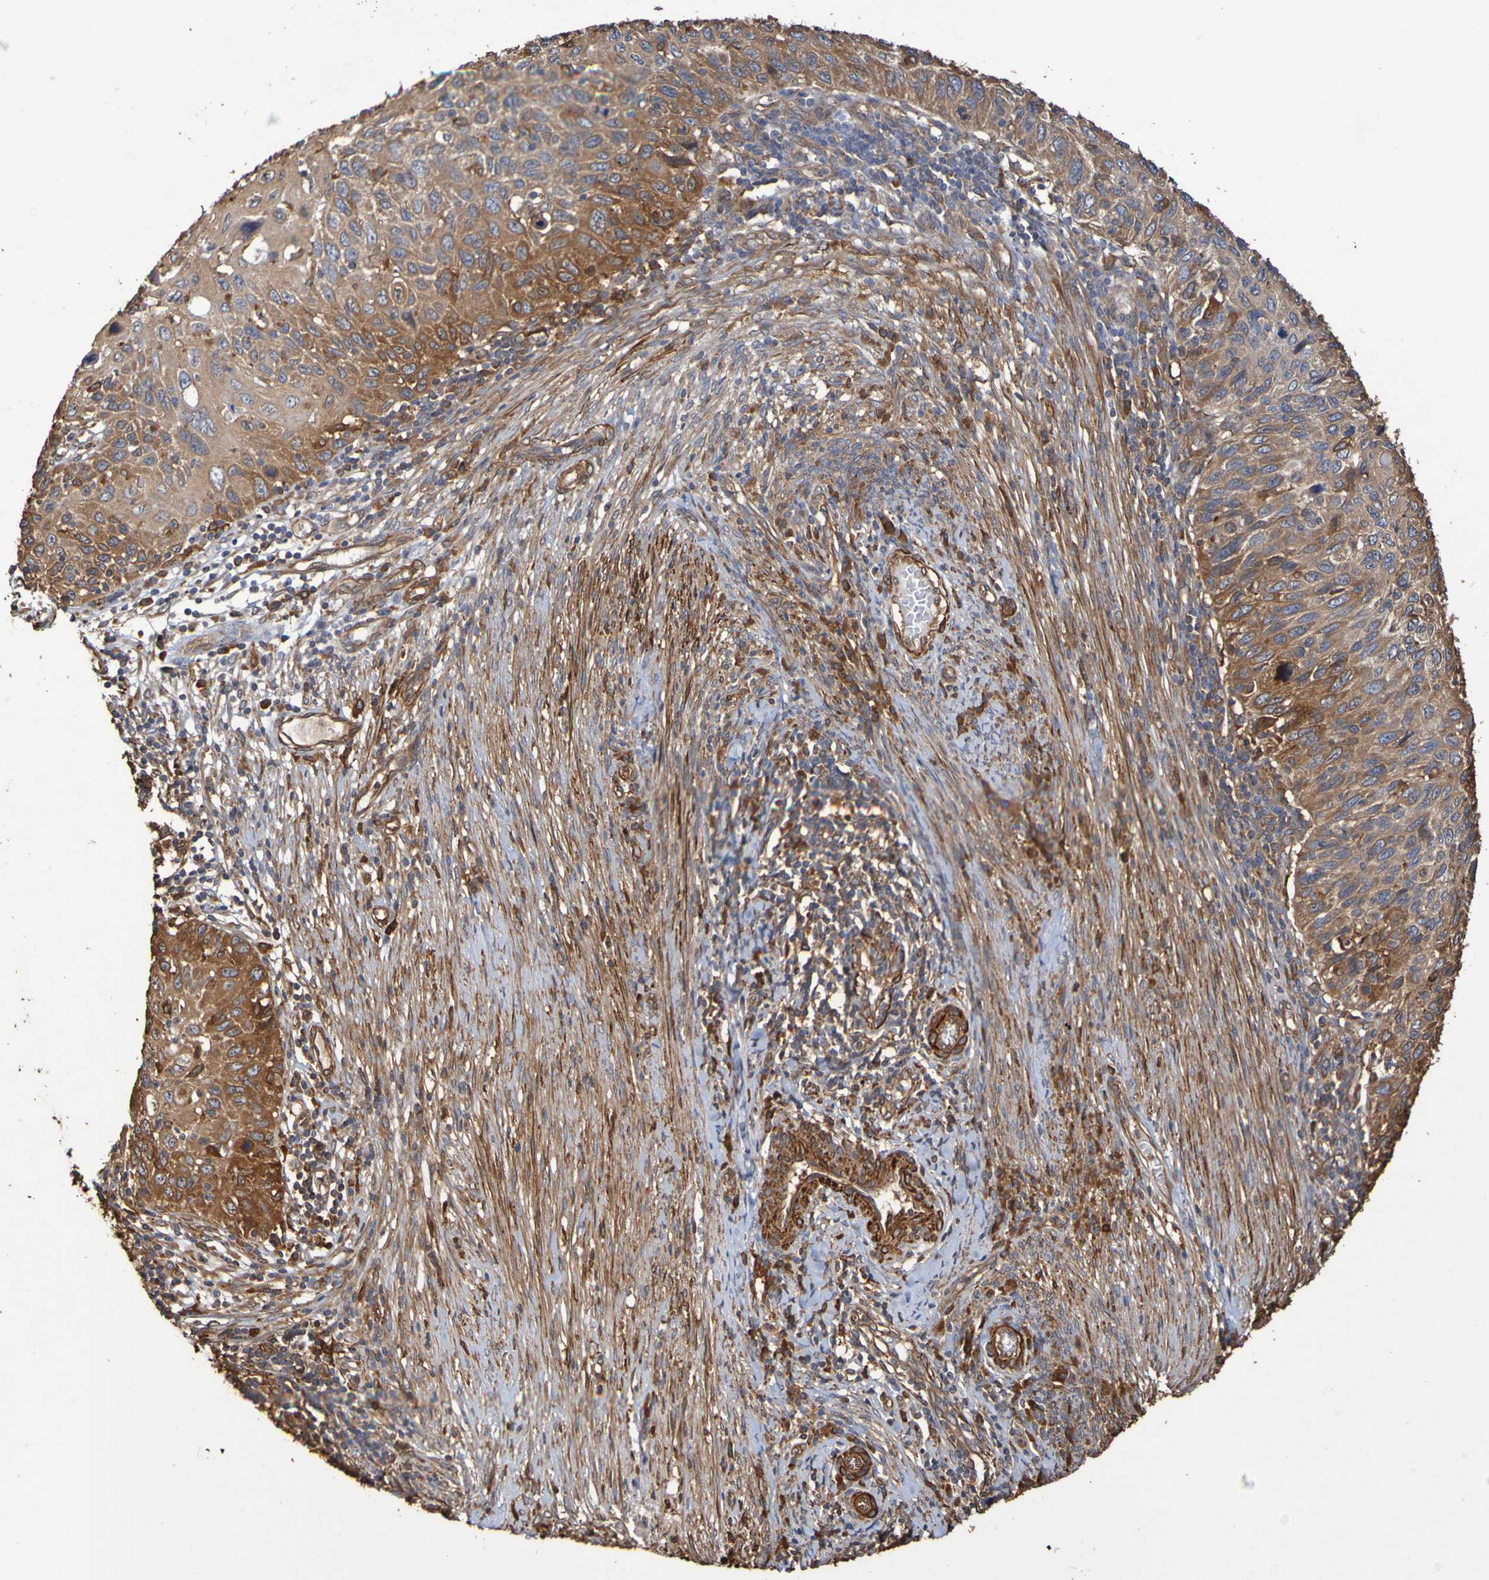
{"staining": {"intensity": "moderate", "quantity": ">75%", "location": "cytoplasmic/membranous"}, "tissue": "cervical cancer", "cell_type": "Tumor cells", "image_type": "cancer", "snomed": [{"axis": "morphology", "description": "Squamous cell carcinoma, NOS"}, {"axis": "topography", "description": "Cervix"}], "caption": "IHC histopathology image of neoplastic tissue: human squamous cell carcinoma (cervical) stained using immunohistochemistry (IHC) demonstrates medium levels of moderate protein expression localized specifically in the cytoplasmic/membranous of tumor cells, appearing as a cytoplasmic/membranous brown color.", "gene": "RAB11A", "patient": {"sex": "female", "age": 70}}